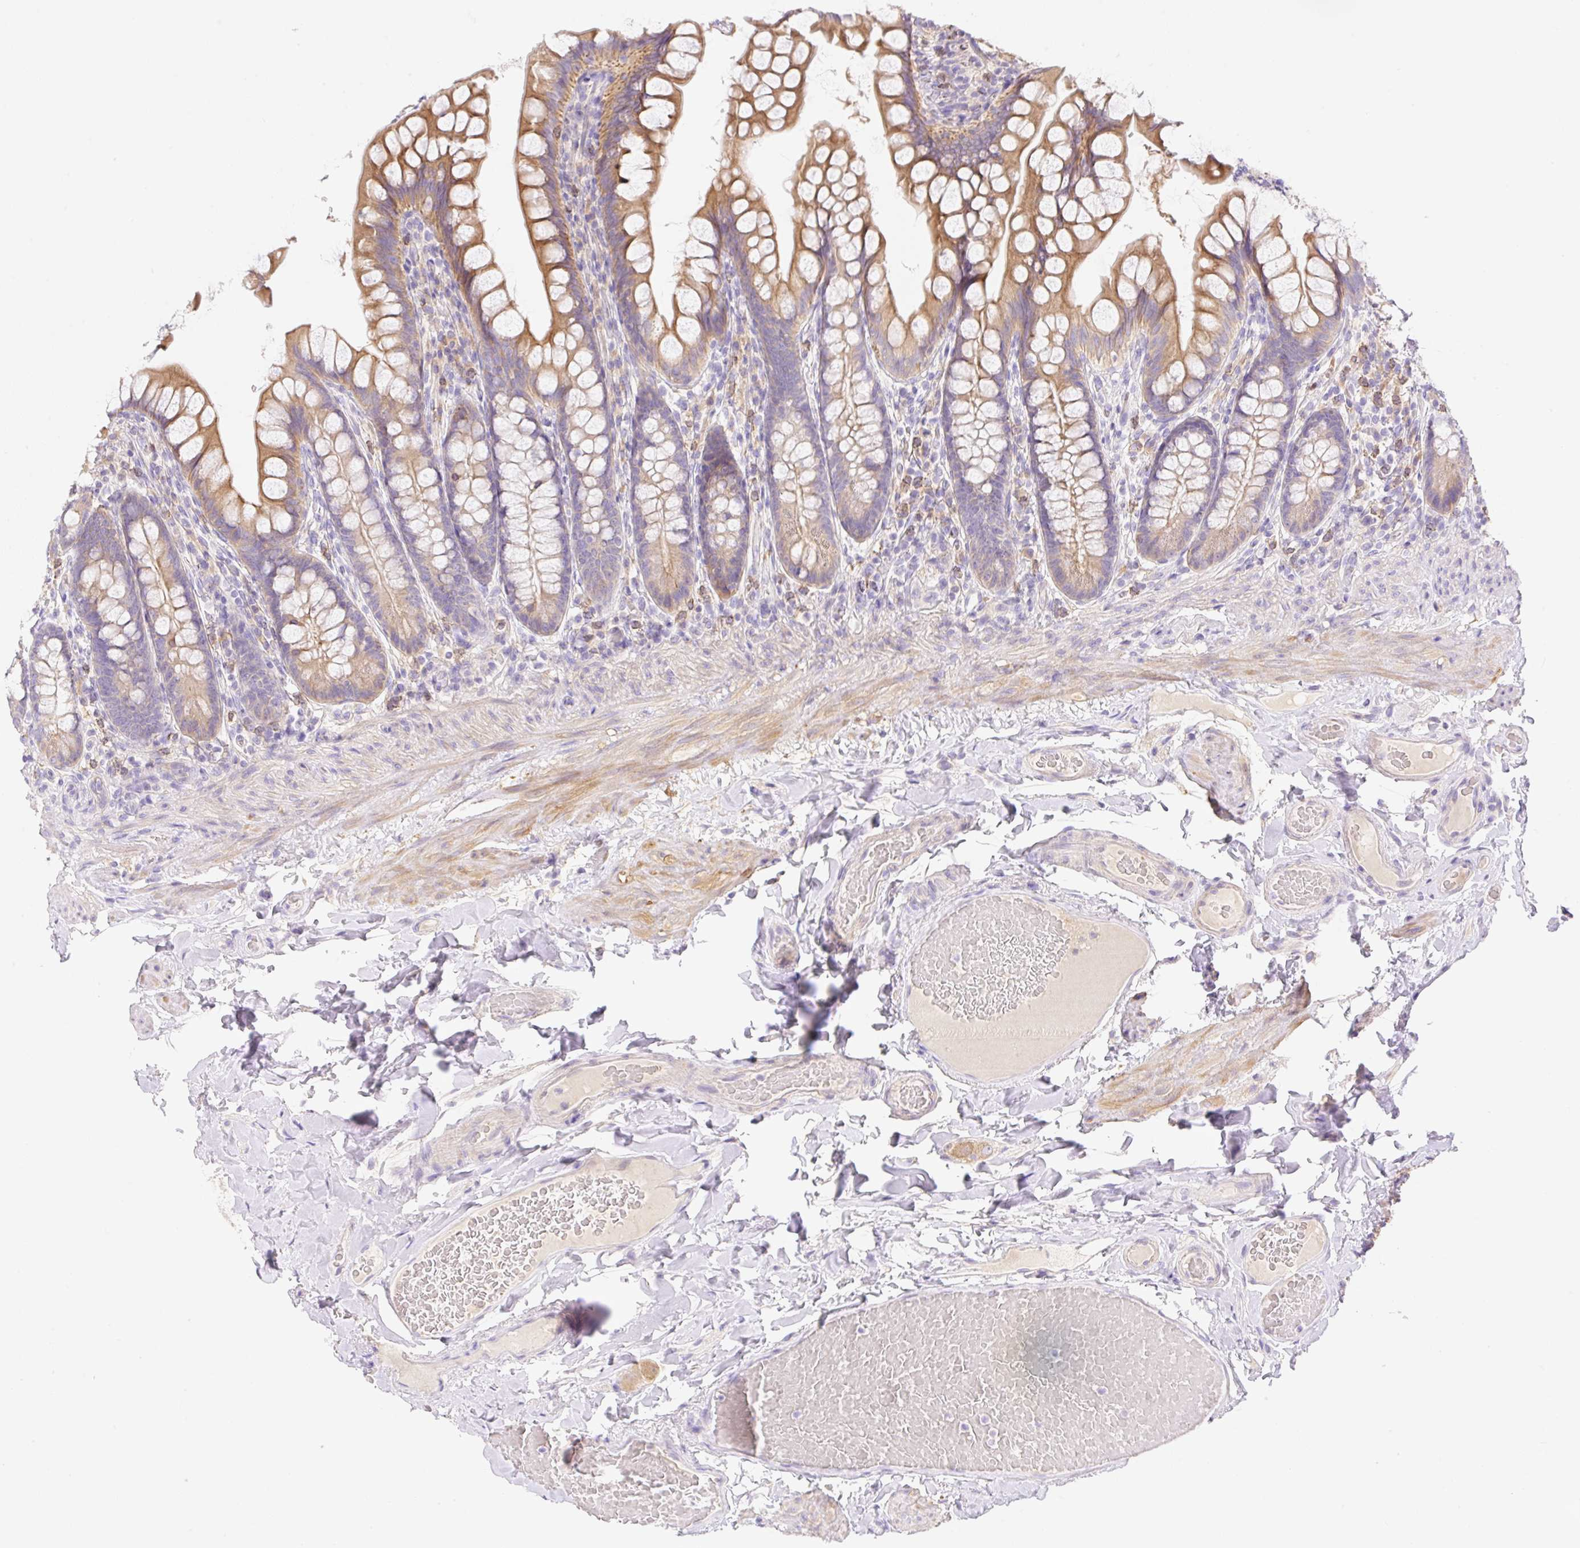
{"staining": {"intensity": "moderate", "quantity": ">75%", "location": "cytoplasmic/membranous"}, "tissue": "small intestine", "cell_type": "Glandular cells", "image_type": "normal", "snomed": [{"axis": "morphology", "description": "Normal tissue, NOS"}, {"axis": "topography", "description": "Small intestine"}], "caption": "Immunohistochemical staining of unremarkable human small intestine exhibits moderate cytoplasmic/membranous protein staining in about >75% of glandular cells.", "gene": "DENND5A", "patient": {"sex": "male", "age": 70}}